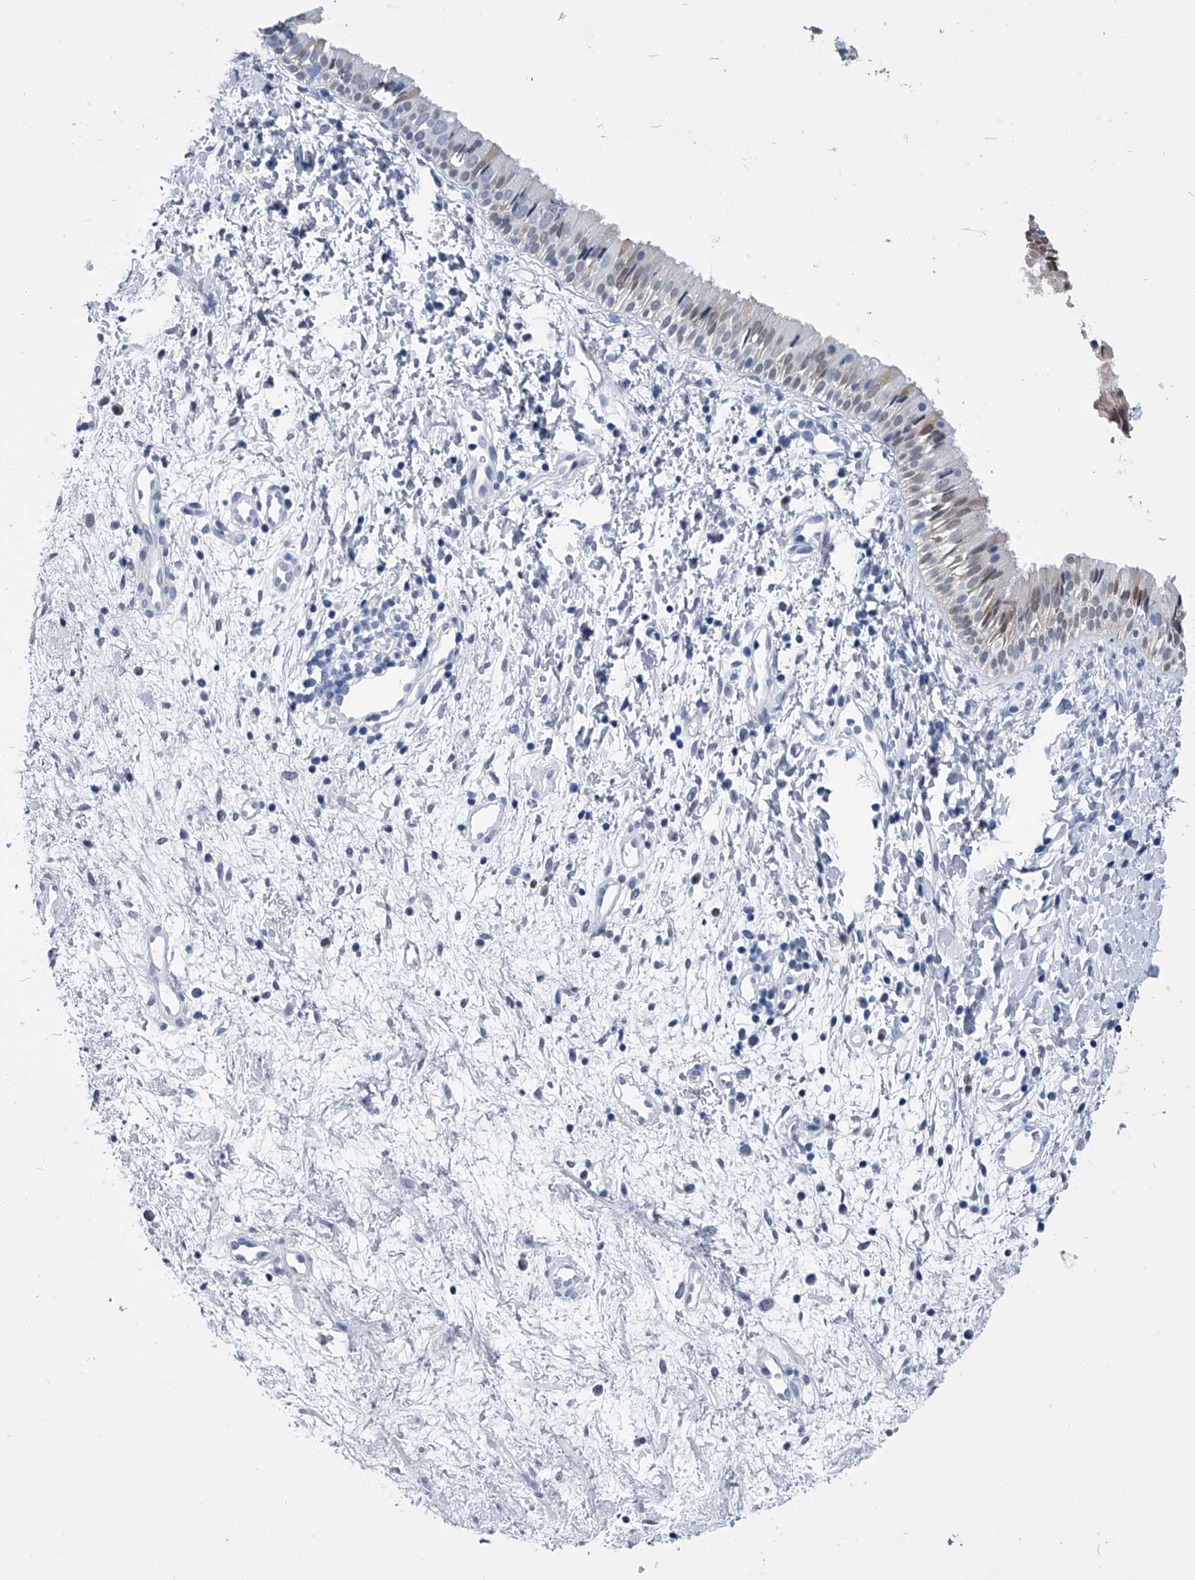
{"staining": {"intensity": "negative", "quantity": "none", "location": "none"}, "tissue": "nasopharynx", "cell_type": "Respiratory epithelial cells", "image_type": "normal", "snomed": [{"axis": "morphology", "description": "Normal tissue, NOS"}, {"axis": "topography", "description": "Nasopharynx"}], "caption": "Image shows no significant protein positivity in respiratory epithelial cells of normal nasopharynx. (DAB (3,3'-diaminobenzidine) immunohistochemistry (IHC), high magnification).", "gene": "PDXK", "patient": {"sex": "male", "age": 22}}